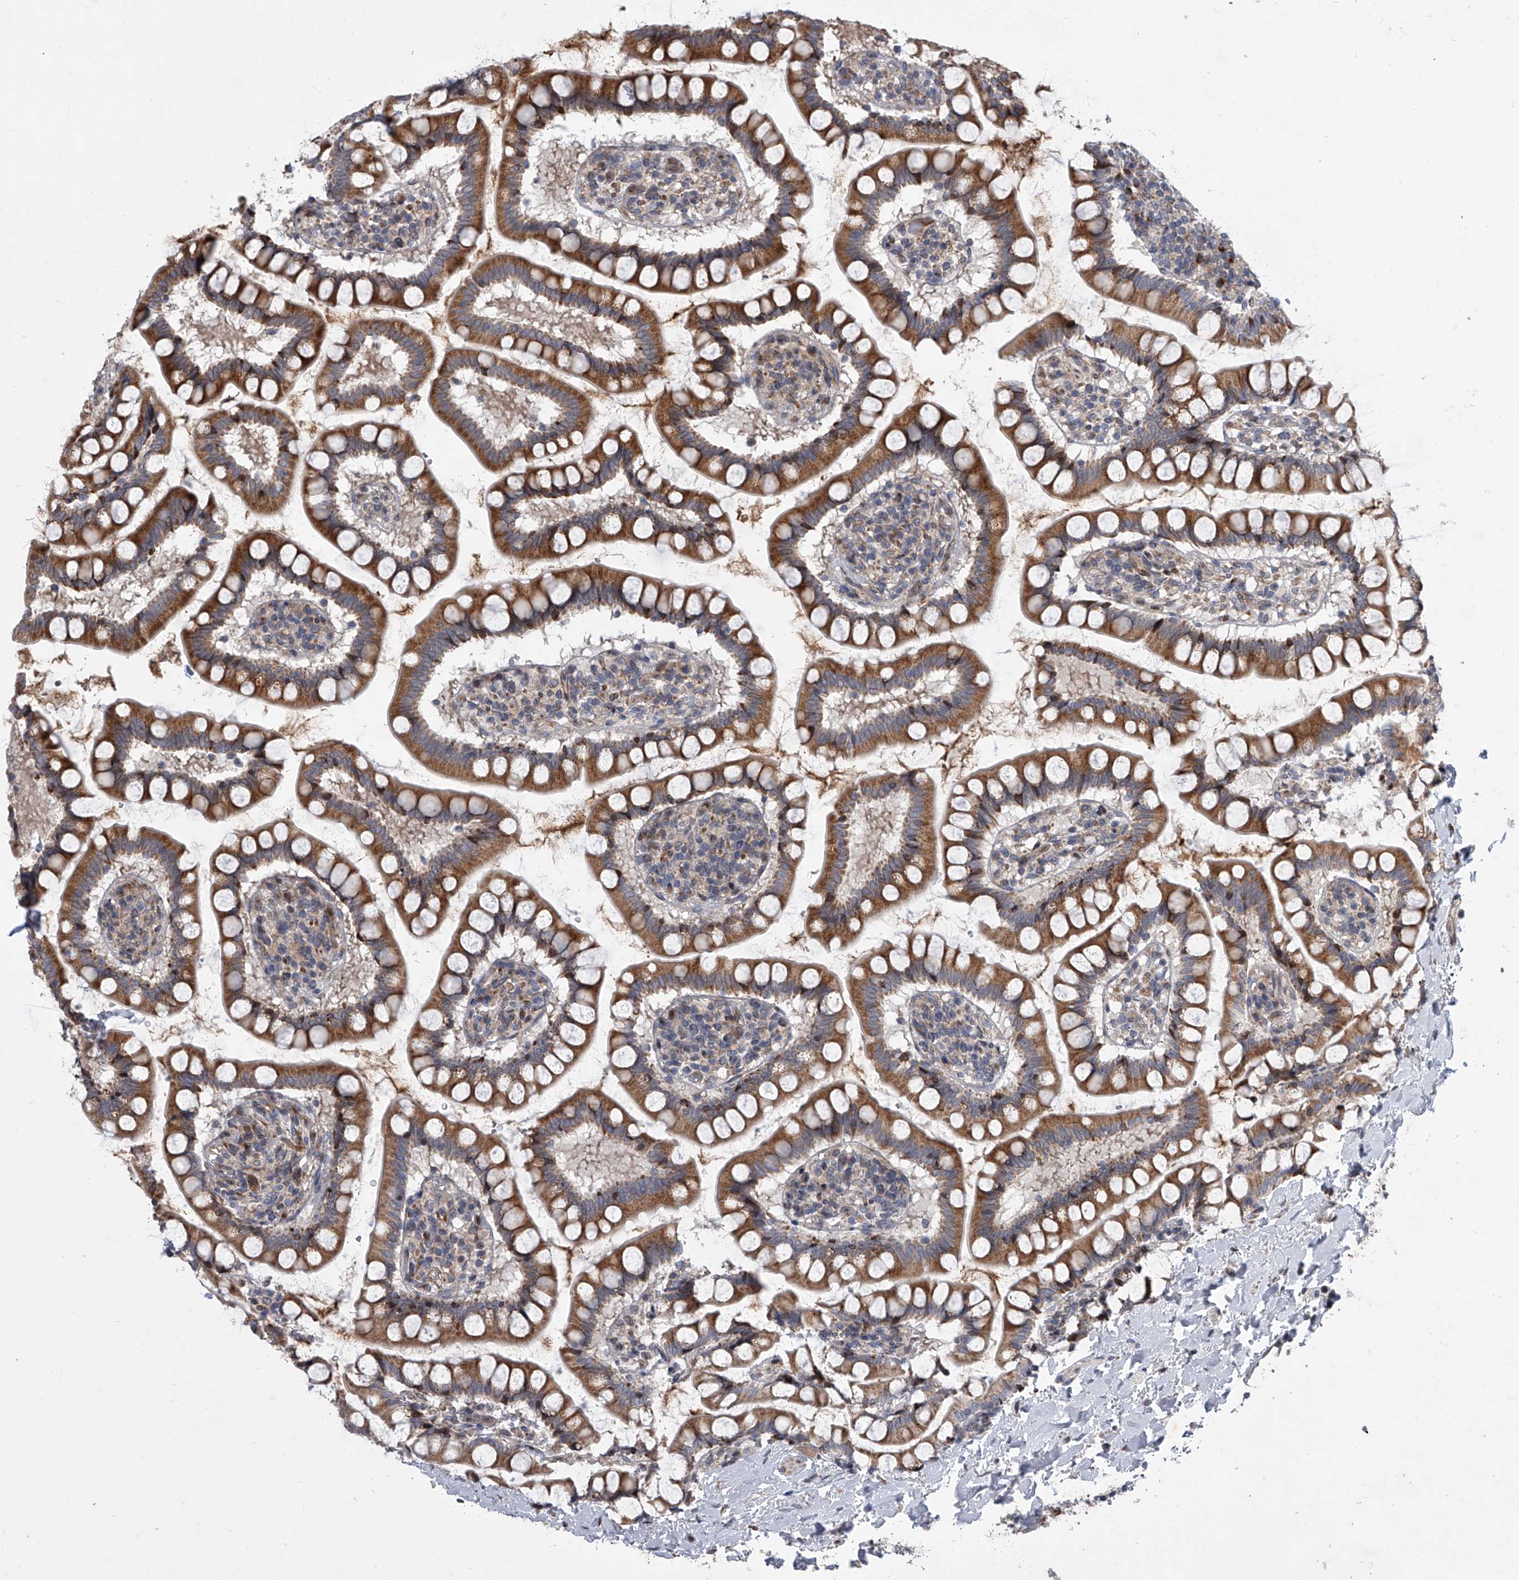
{"staining": {"intensity": "moderate", "quantity": ">75%", "location": "cytoplasmic/membranous"}, "tissue": "small intestine", "cell_type": "Glandular cells", "image_type": "normal", "snomed": [{"axis": "morphology", "description": "Normal tissue, NOS"}, {"axis": "topography", "description": "Small intestine"}], "caption": "The image demonstrates staining of unremarkable small intestine, revealing moderate cytoplasmic/membranous protein positivity (brown color) within glandular cells. (DAB (3,3'-diaminobenzidine) IHC with brightfield microscopy, high magnification).", "gene": "DLGAP2", "patient": {"sex": "female", "age": 84}}